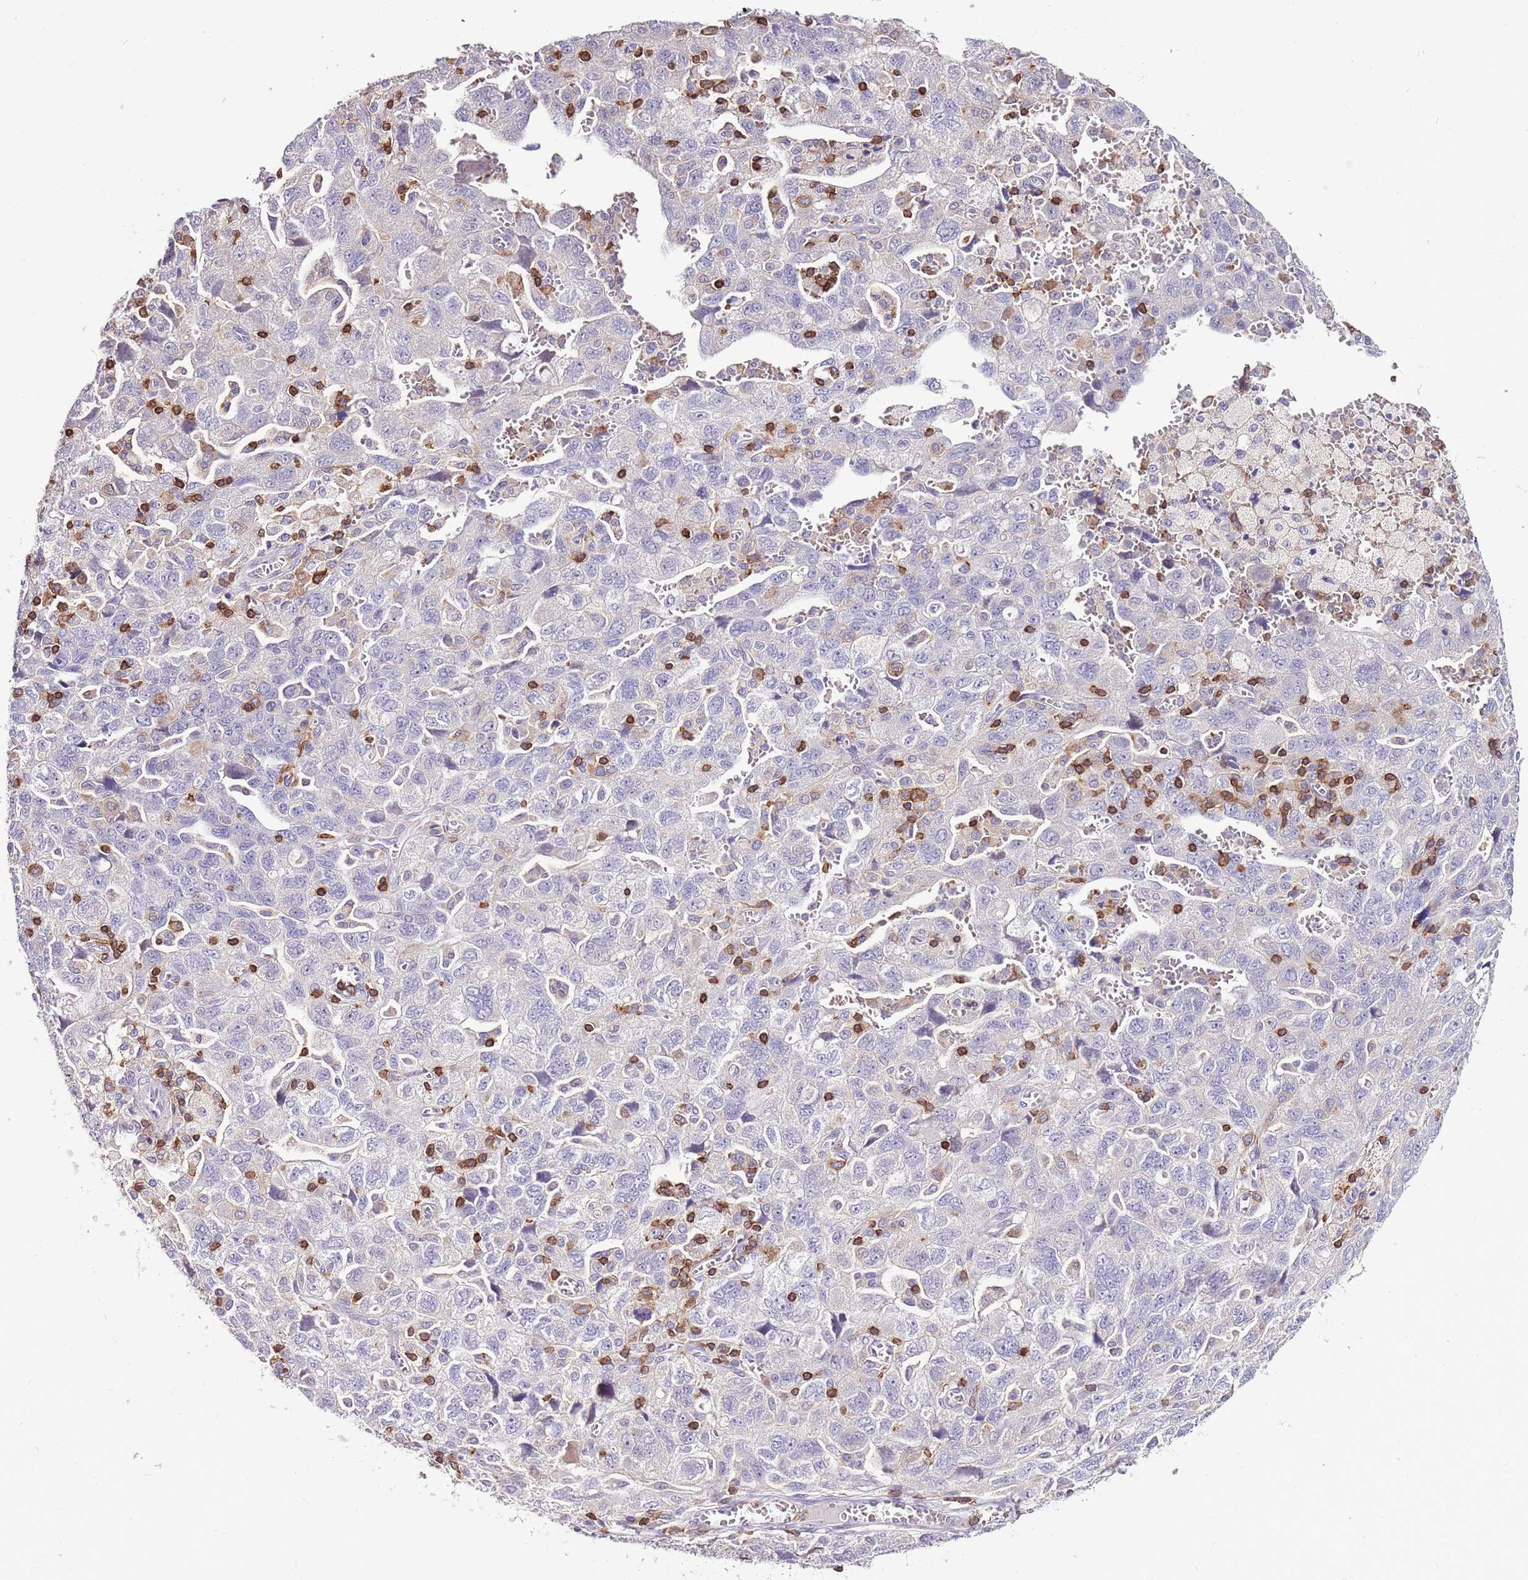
{"staining": {"intensity": "negative", "quantity": "none", "location": "none"}, "tissue": "ovarian cancer", "cell_type": "Tumor cells", "image_type": "cancer", "snomed": [{"axis": "morphology", "description": "Carcinoma, NOS"}, {"axis": "morphology", "description": "Cystadenocarcinoma, serous, NOS"}, {"axis": "topography", "description": "Ovary"}], "caption": "An IHC histopathology image of ovarian cancer (serous cystadenocarcinoma) is shown. There is no staining in tumor cells of ovarian cancer (serous cystadenocarcinoma).", "gene": "ZSWIM1", "patient": {"sex": "female", "age": 69}}